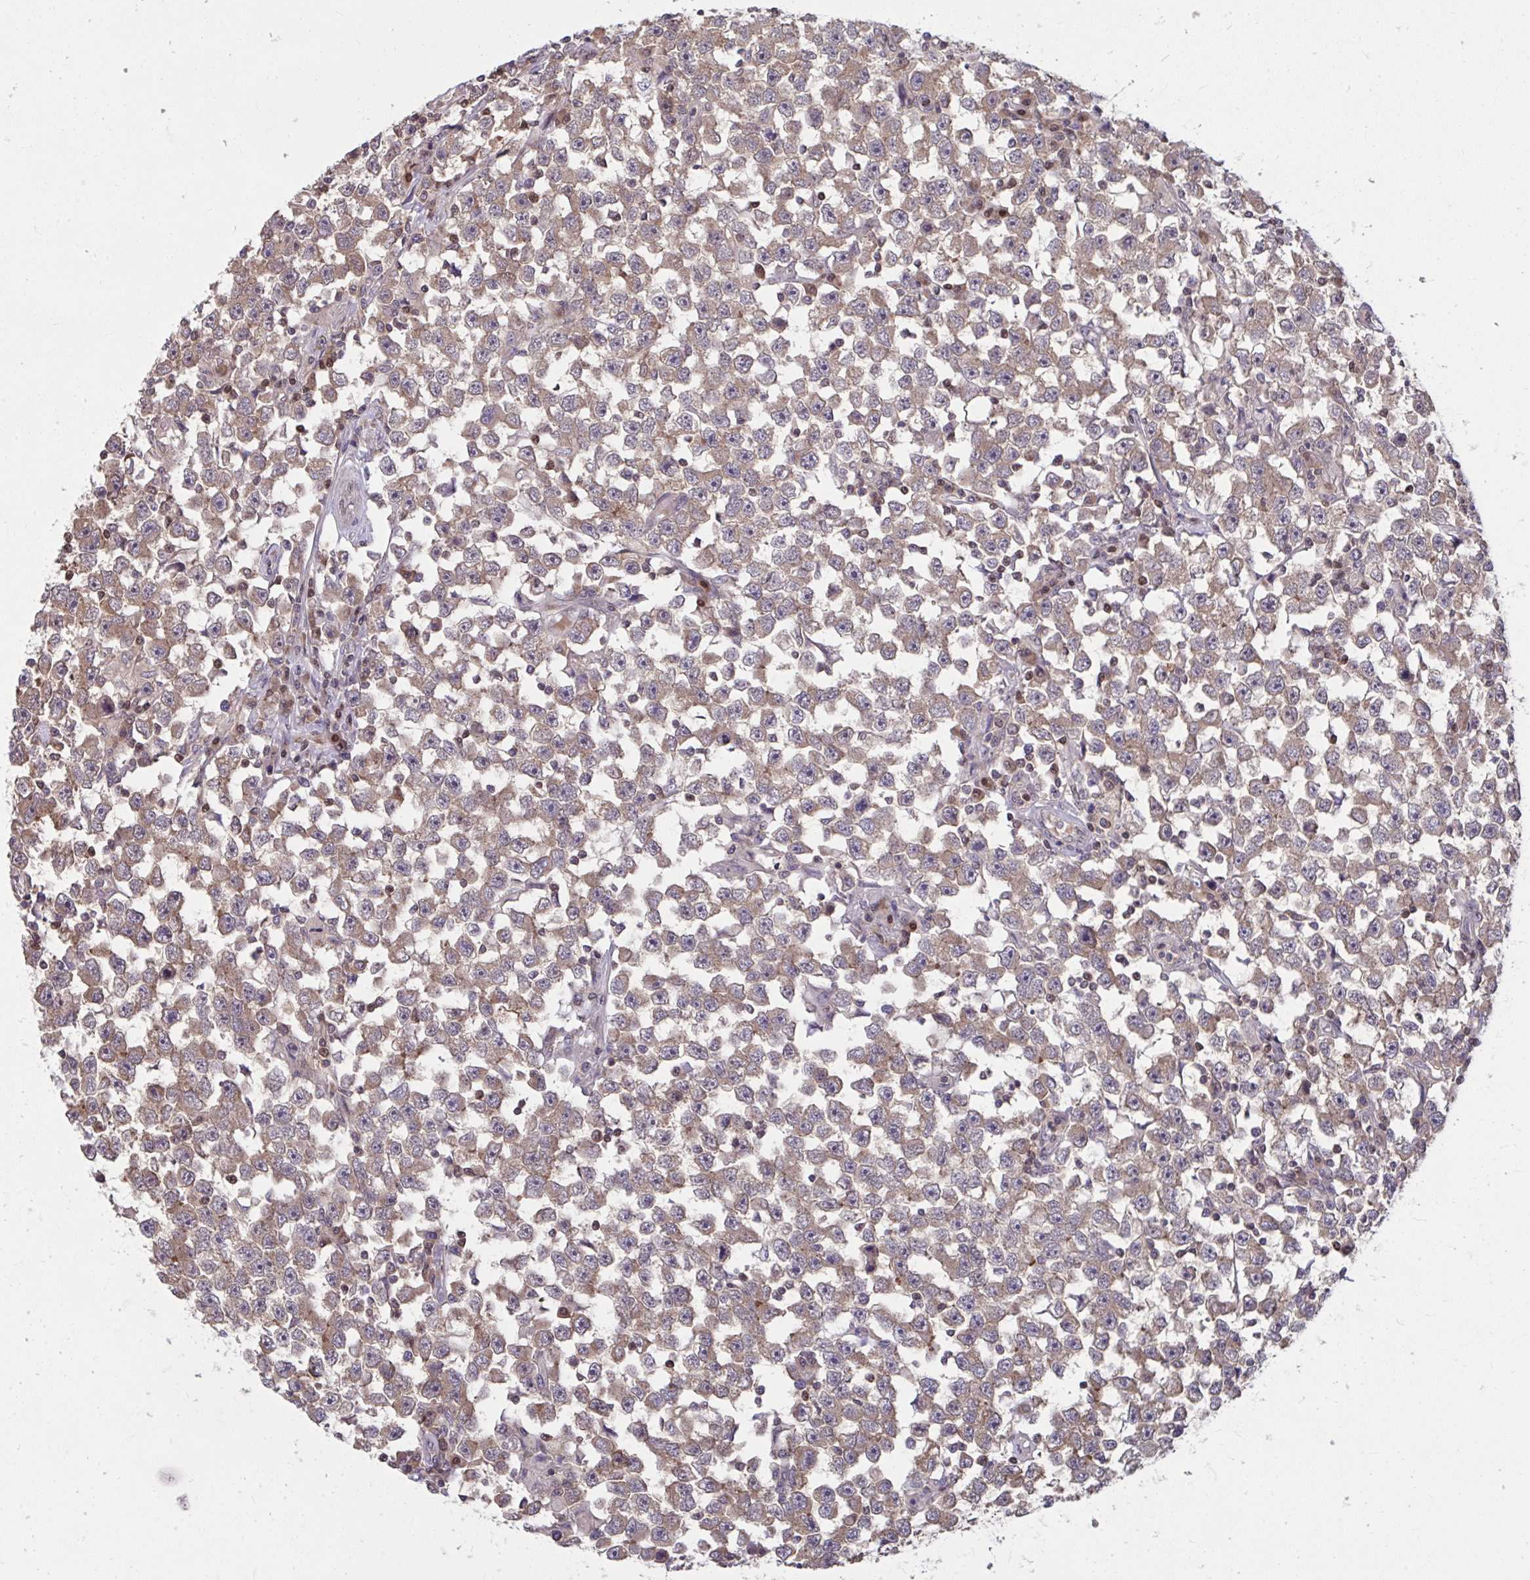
{"staining": {"intensity": "weak", "quantity": ">75%", "location": "cytoplasmic/membranous"}, "tissue": "testis cancer", "cell_type": "Tumor cells", "image_type": "cancer", "snomed": [{"axis": "morphology", "description": "Seminoma, NOS"}, {"axis": "topography", "description": "Testis"}], "caption": "This image shows IHC staining of human seminoma (testis), with low weak cytoplasmic/membranous expression in approximately >75% of tumor cells.", "gene": "PCDHB7", "patient": {"sex": "male", "age": 33}}